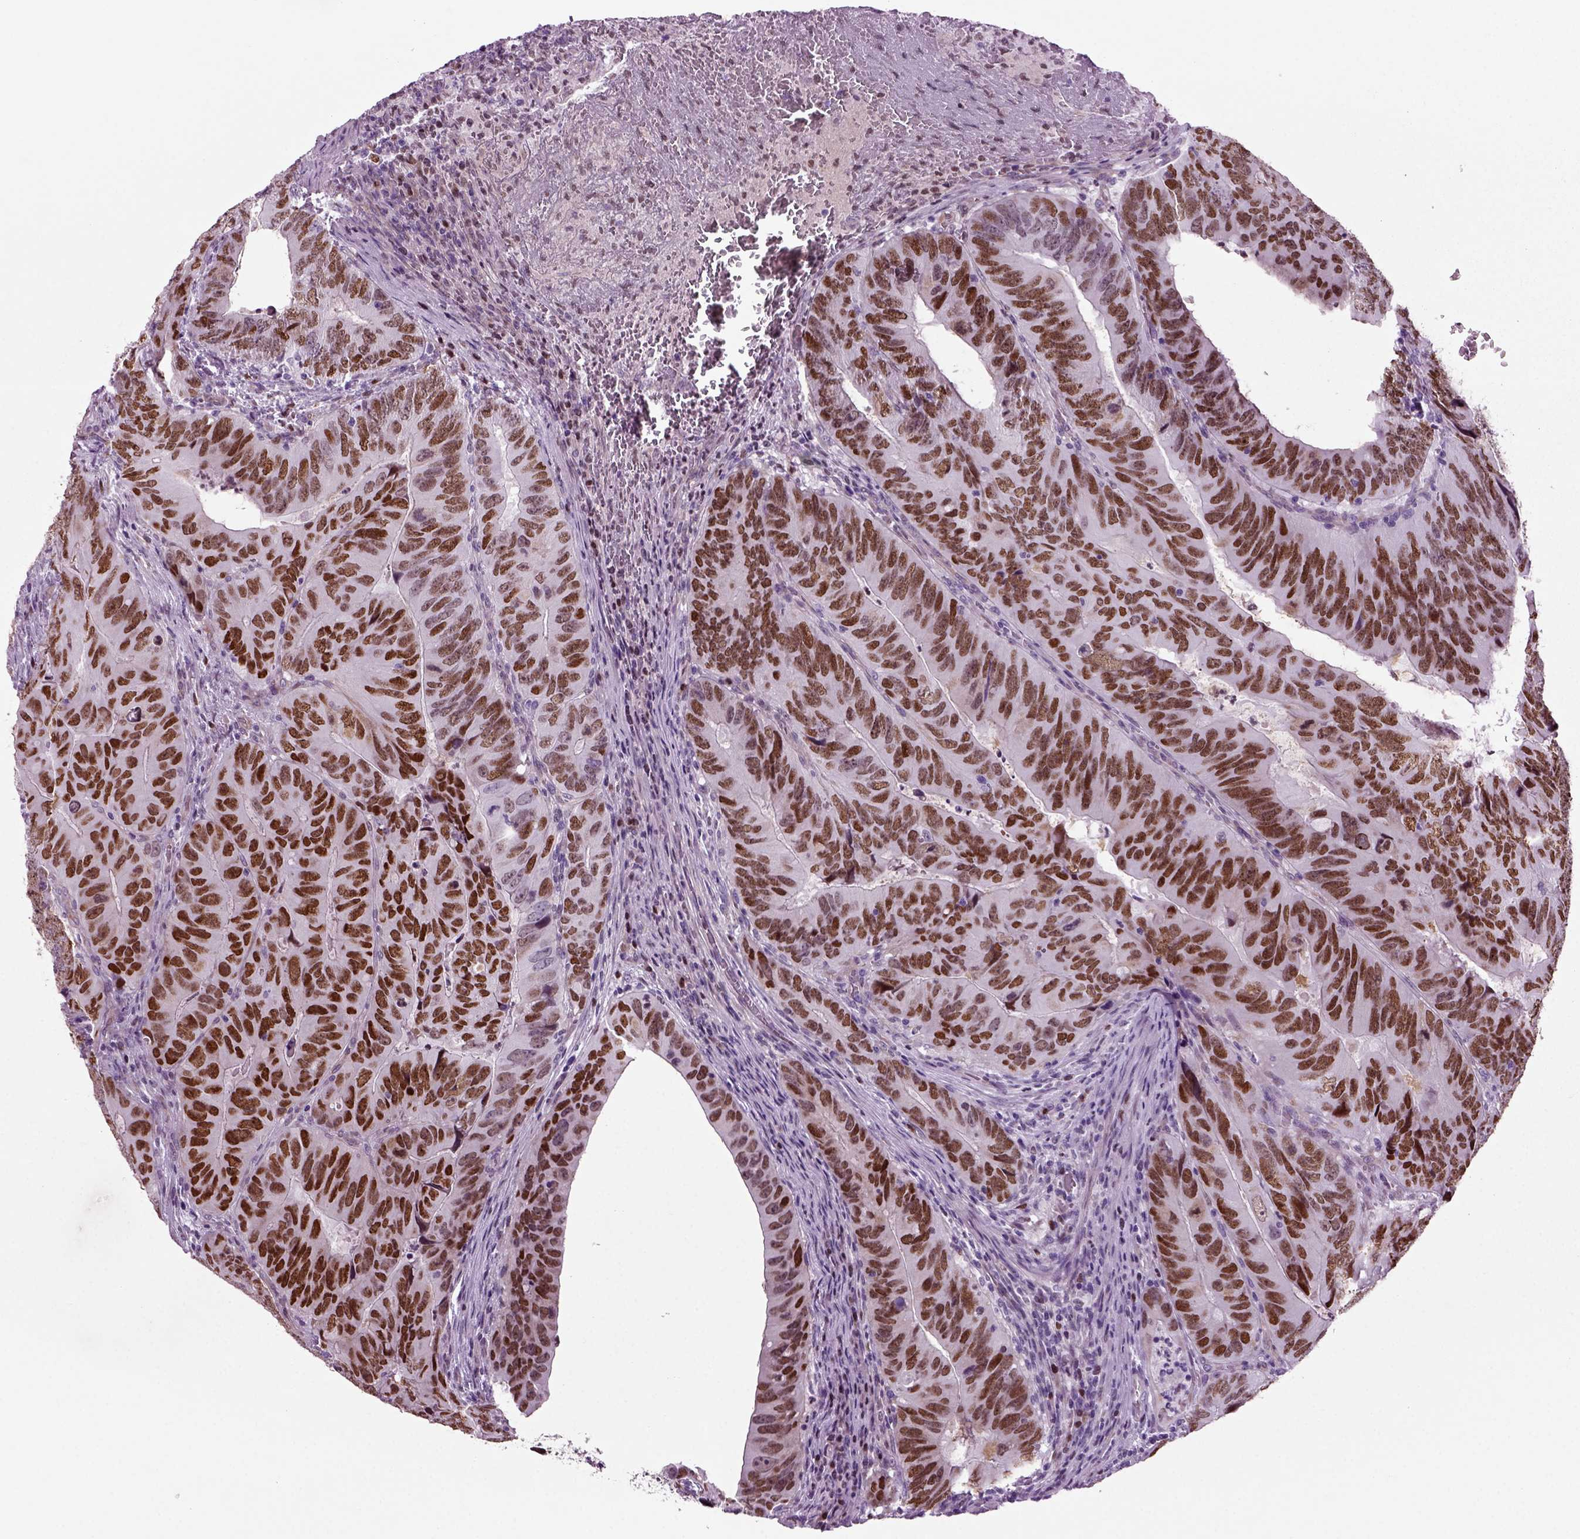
{"staining": {"intensity": "strong", "quantity": ">75%", "location": "nuclear"}, "tissue": "colorectal cancer", "cell_type": "Tumor cells", "image_type": "cancer", "snomed": [{"axis": "morphology", "description": "Adenocarcinoma, NOS"}, {"axis": "topography", "description": "Colon"}], "caption": "Adenocarcinoma (colorectal) tissue shows strong nuclear expression in approximately >75% of tumor cells", "gene": "ARID3A", "patient": {"sex": "male", "age": 79}}